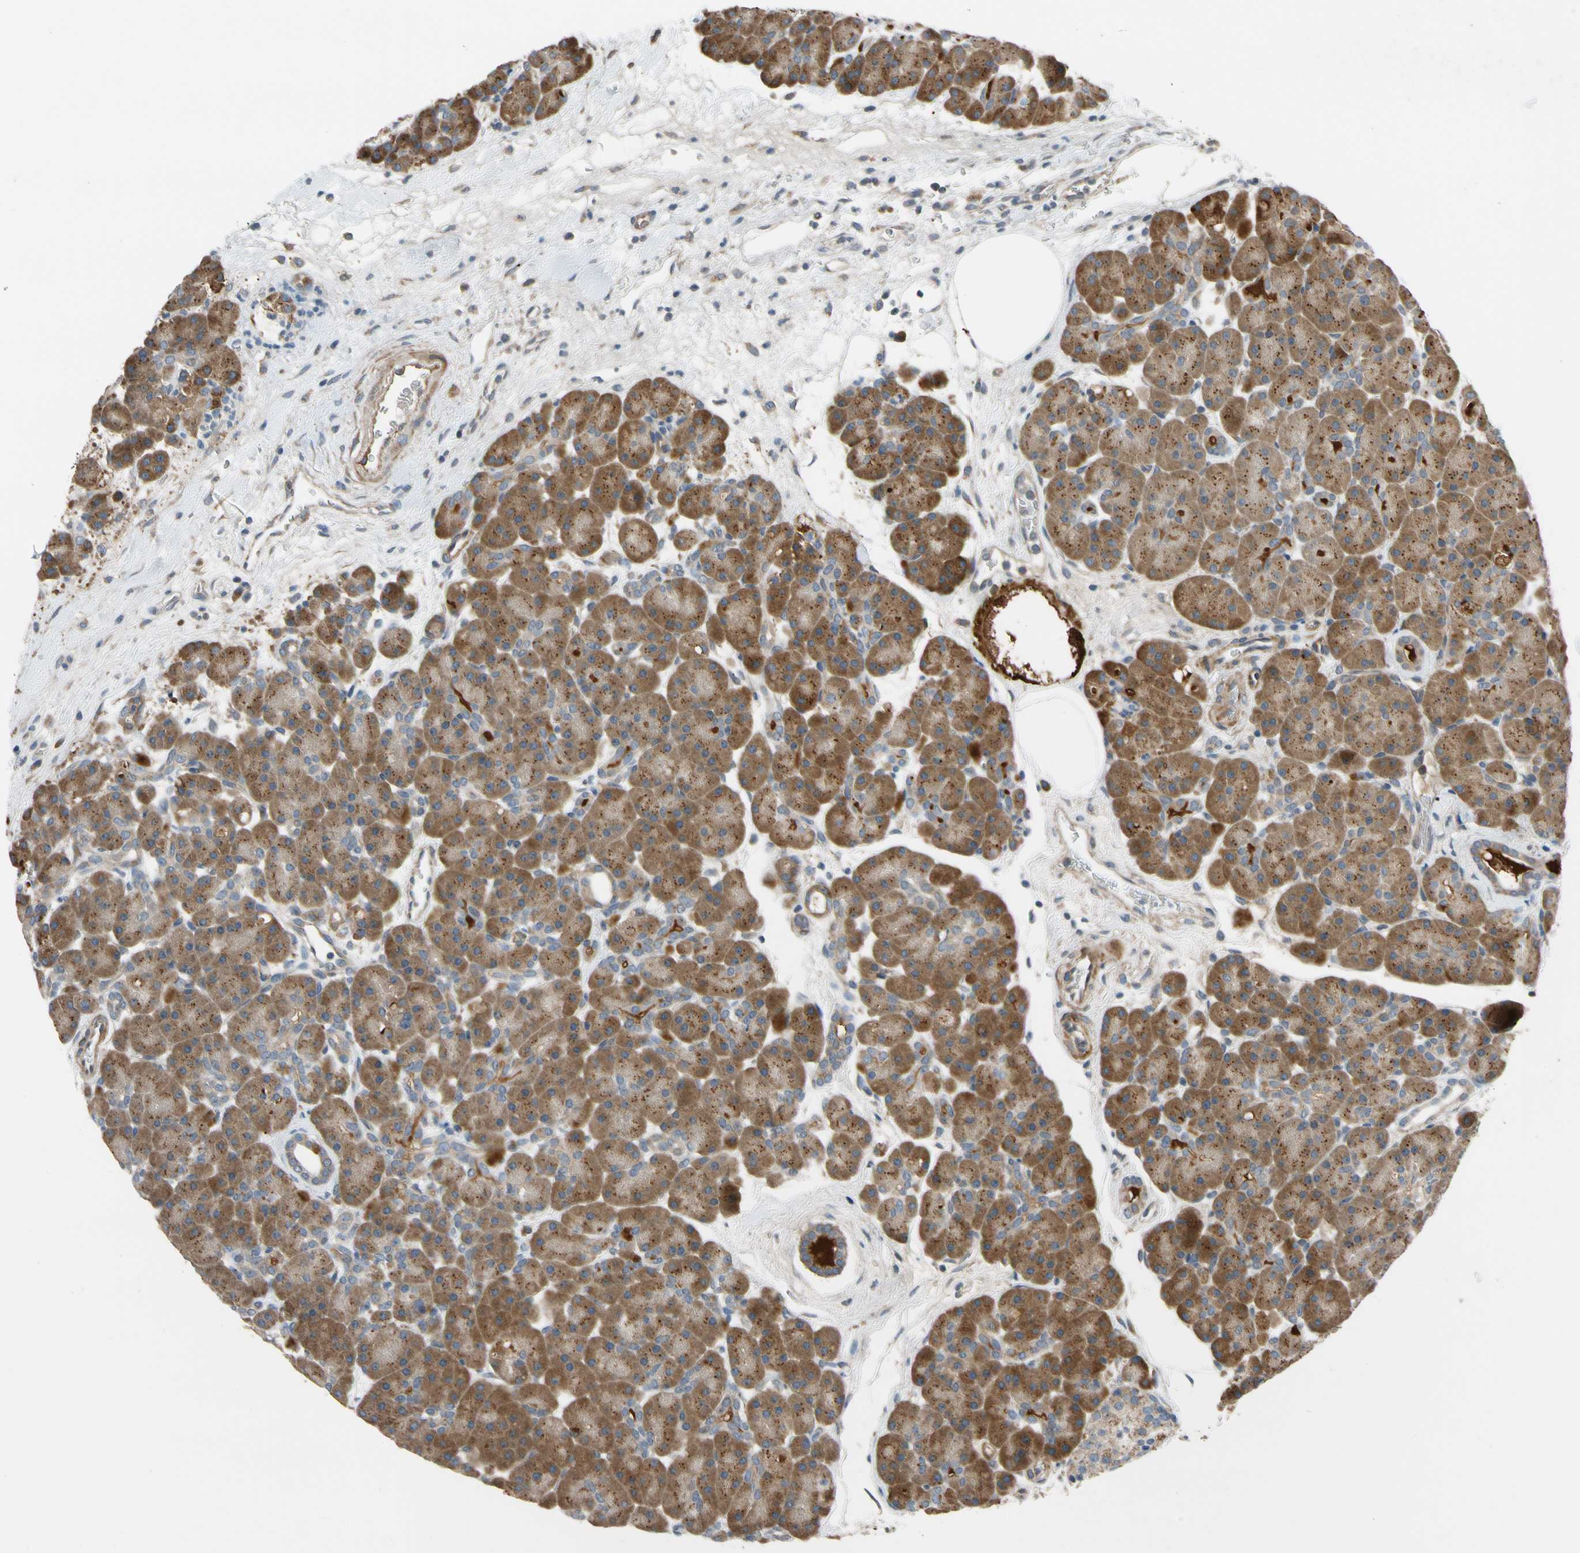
{"staining": {"intensity": "moderate", "quantity": ">75%", "location": "cytoplasmic/membranous"}, "tissue": "pancreas", "cell_type": "Exocrine glandular cells", "image_type": "normal", "snomed": [{"axis": "morphology", "description": "Normal tissue, NOS"}, {"axis": "topography", "description": "Pancreas"}], "caption": "Immunohistochemical staining of benign pancreas reveals medium levels of moderate cytoplasmic/membranous positivity in about >75% of exocrine glandular cells.", "gene": "MST1R", "patient": {"sex": "male", "age": 66}}